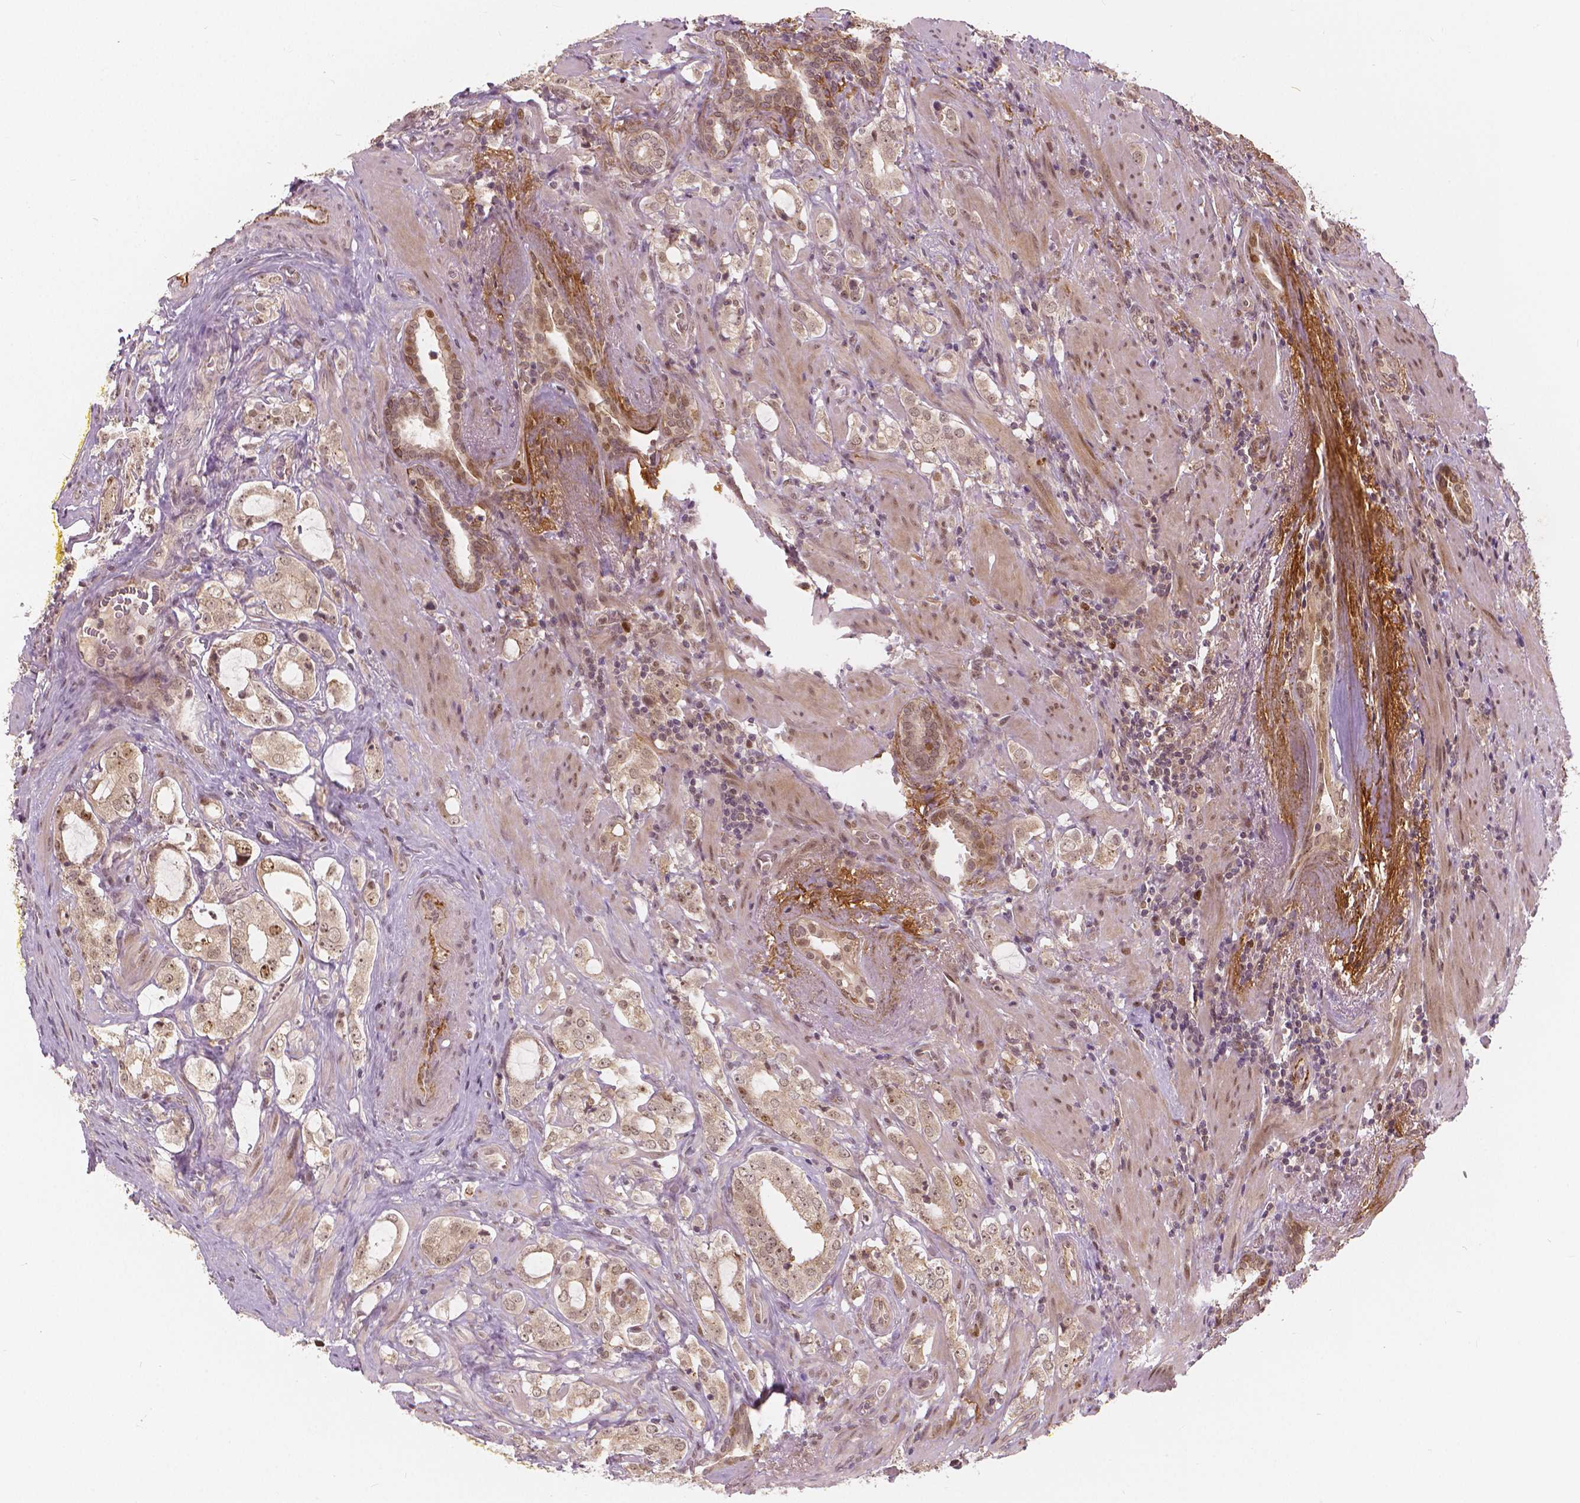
{"staining": {"intensity": "moderate", "quantity": "<25%", "location": "nuclear"}, "tissue": "prostate cancer", "cell_type": "Tumor cells", "image_type": "cancer", "snomed": [{"axis": "morphology", "description": "Adenocarcinoma, NOS"}, {"axis": "topography", "description": "Prostate"}], "caption": "Immunohistochemistry staining of prostate cancer, which displays low levels of moderate nuclear positivity in approximately <25% of tumor cells indicating moderate nuclear protein staining. The staining was performed using DAB (brown) for protein detection and nuclei were counterstained in hematoxylin (blue).", "gene": "NSD2", "patient": {"sex": "male", "age": 66}}